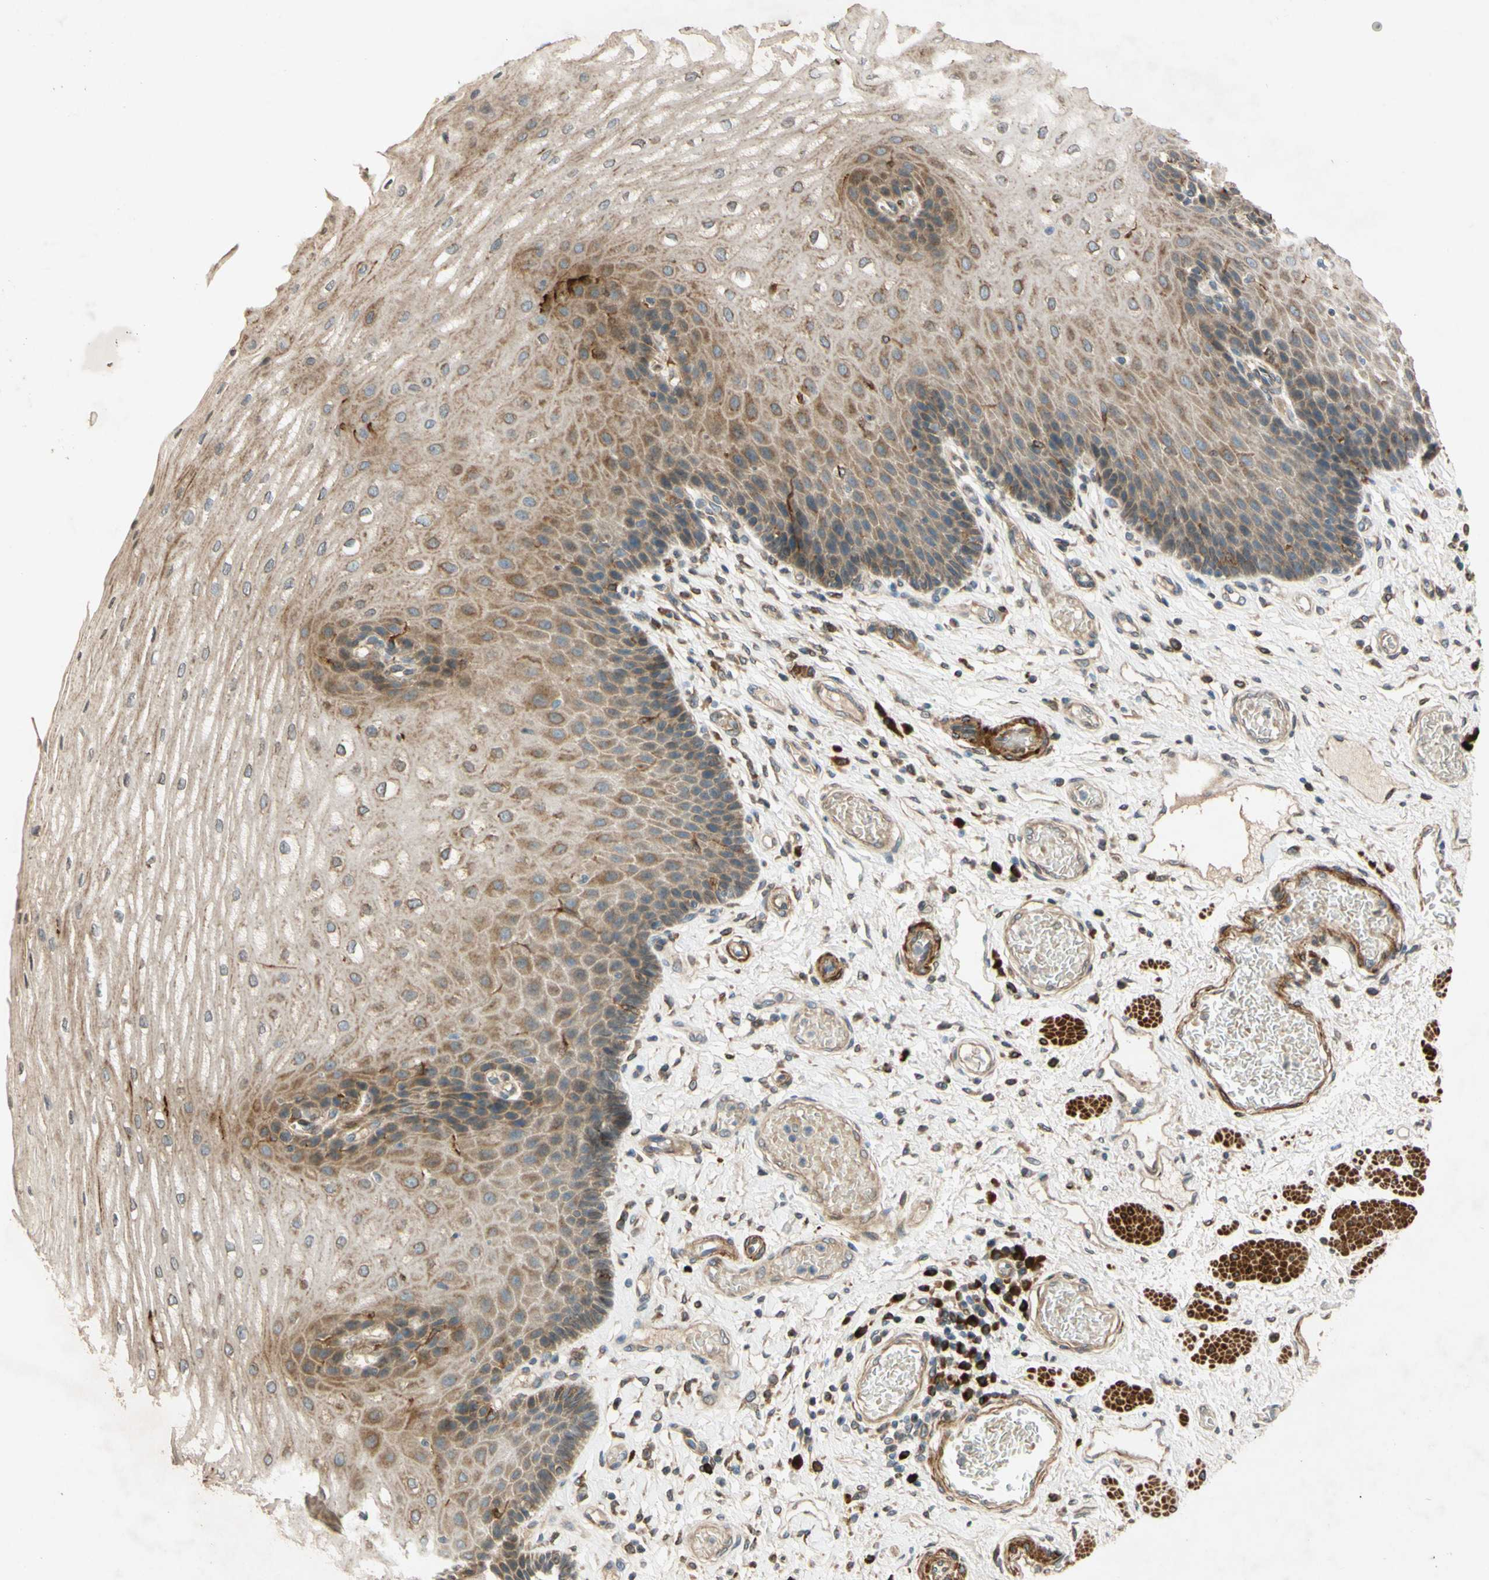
{"staining": {"intensity": "strong", "quantity": "<25%", "location": "cytoplasmic/membranous"}, "tissue": "esophagus", "cell_type": "Squamous epithelial cells", "image_type": "normal", "snomed": [{"axis": "morphology", "description": "Normal tissue, NOS"}, {"axis": "topography", "description": "Esophagus"}], "caption": "This micrograph shows IHC staining of unremarkable esophagus, with medium strong cytoplasmic/membranous expression in approximately <25% of squamous epithelial cells.", "gene": "PTPRU", "patient": {"sex": "male", "age": 54}}